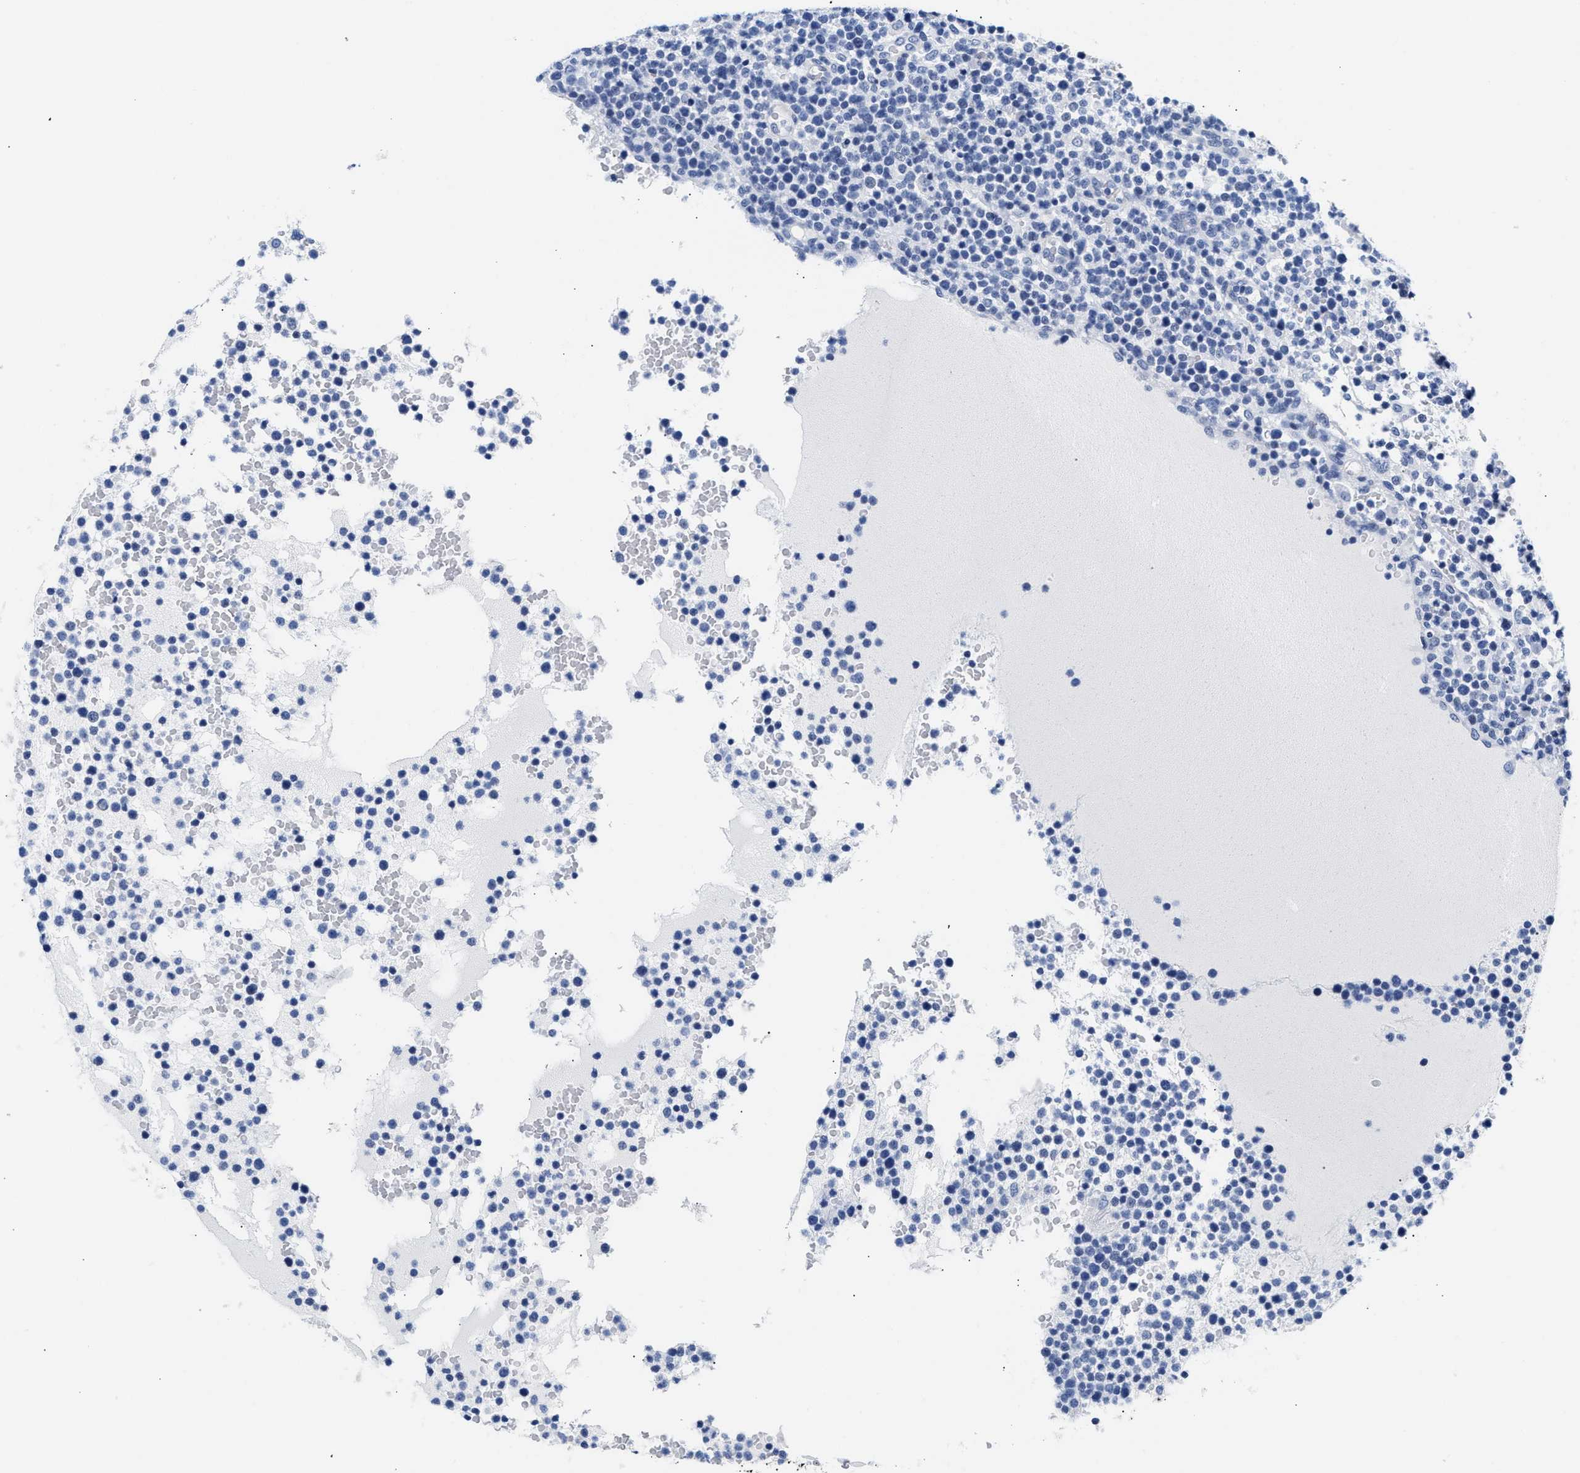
{"staining": {"intensity": "negative", "quantity": "none", "location": "none"}, "tissue": "lymphoma", "cell_type": "Tumor cells", "image_type": "cancer", "snomed": [{"axis": "morphology", "description": "Malignant lymphoma, non-Hodgkin's type, High grade"}, {"axis": "topography", "description": "Lymph node"}], "caption": "IHC photomicrograph of malignant lymphoma, non-Hodgkin's type (high-grade) stained for a protein (brown), which displays no expression in tumor cells.", "gene": "TRIM29", "patient": {"sex": "male", "age": 61}}